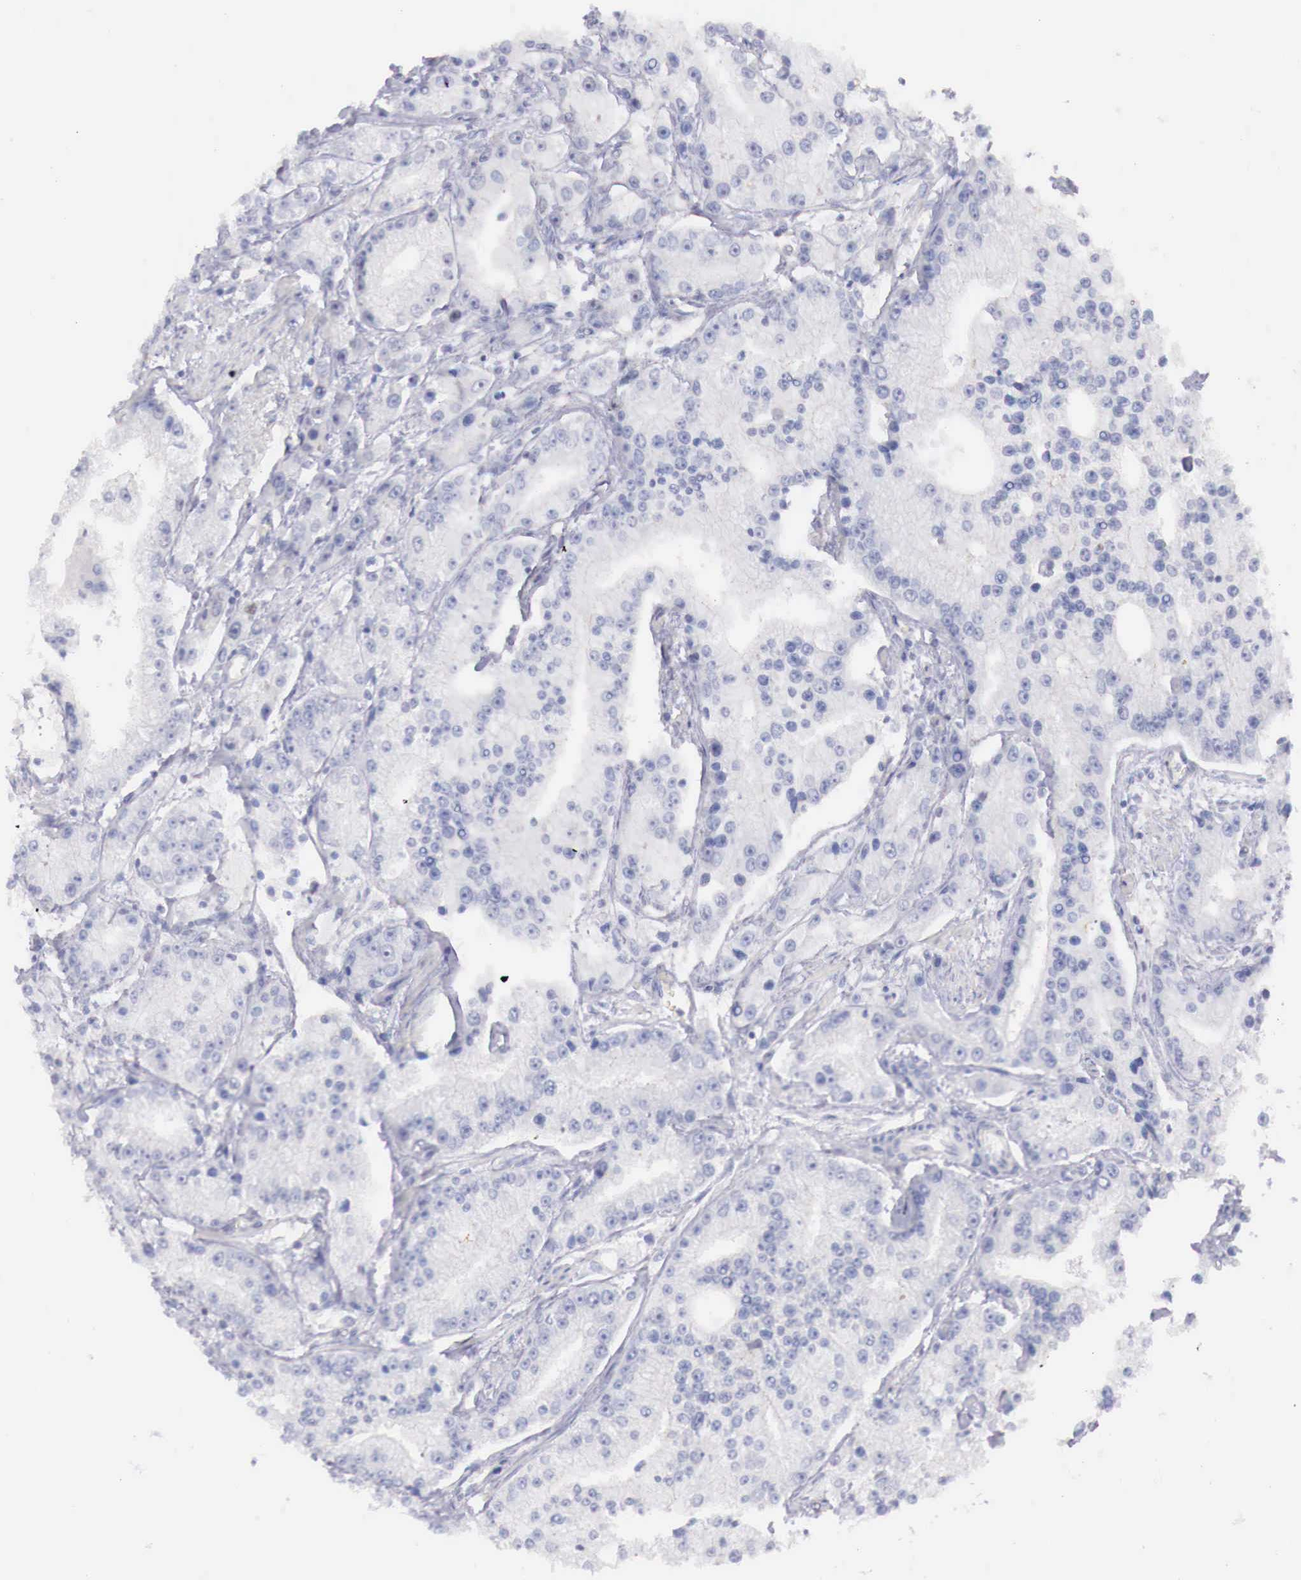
{"staining": {"intensity": "negative", "quantity": "none", "location": "none"}, "tissue": "prostate cancer", "cell_type": "Tumor cells", "image_type": "cancer", "snomed": [{"axis": "morphology", "description": "Adenocarcinoma, Medium grade"}, {"axis": "topography", "description": "Prostate"}], "caption": "Tumor cells show no significant protein staining in prostate cancer.", "gene": "TRIM13", "patient": {"sex": "male", "age": 72}}